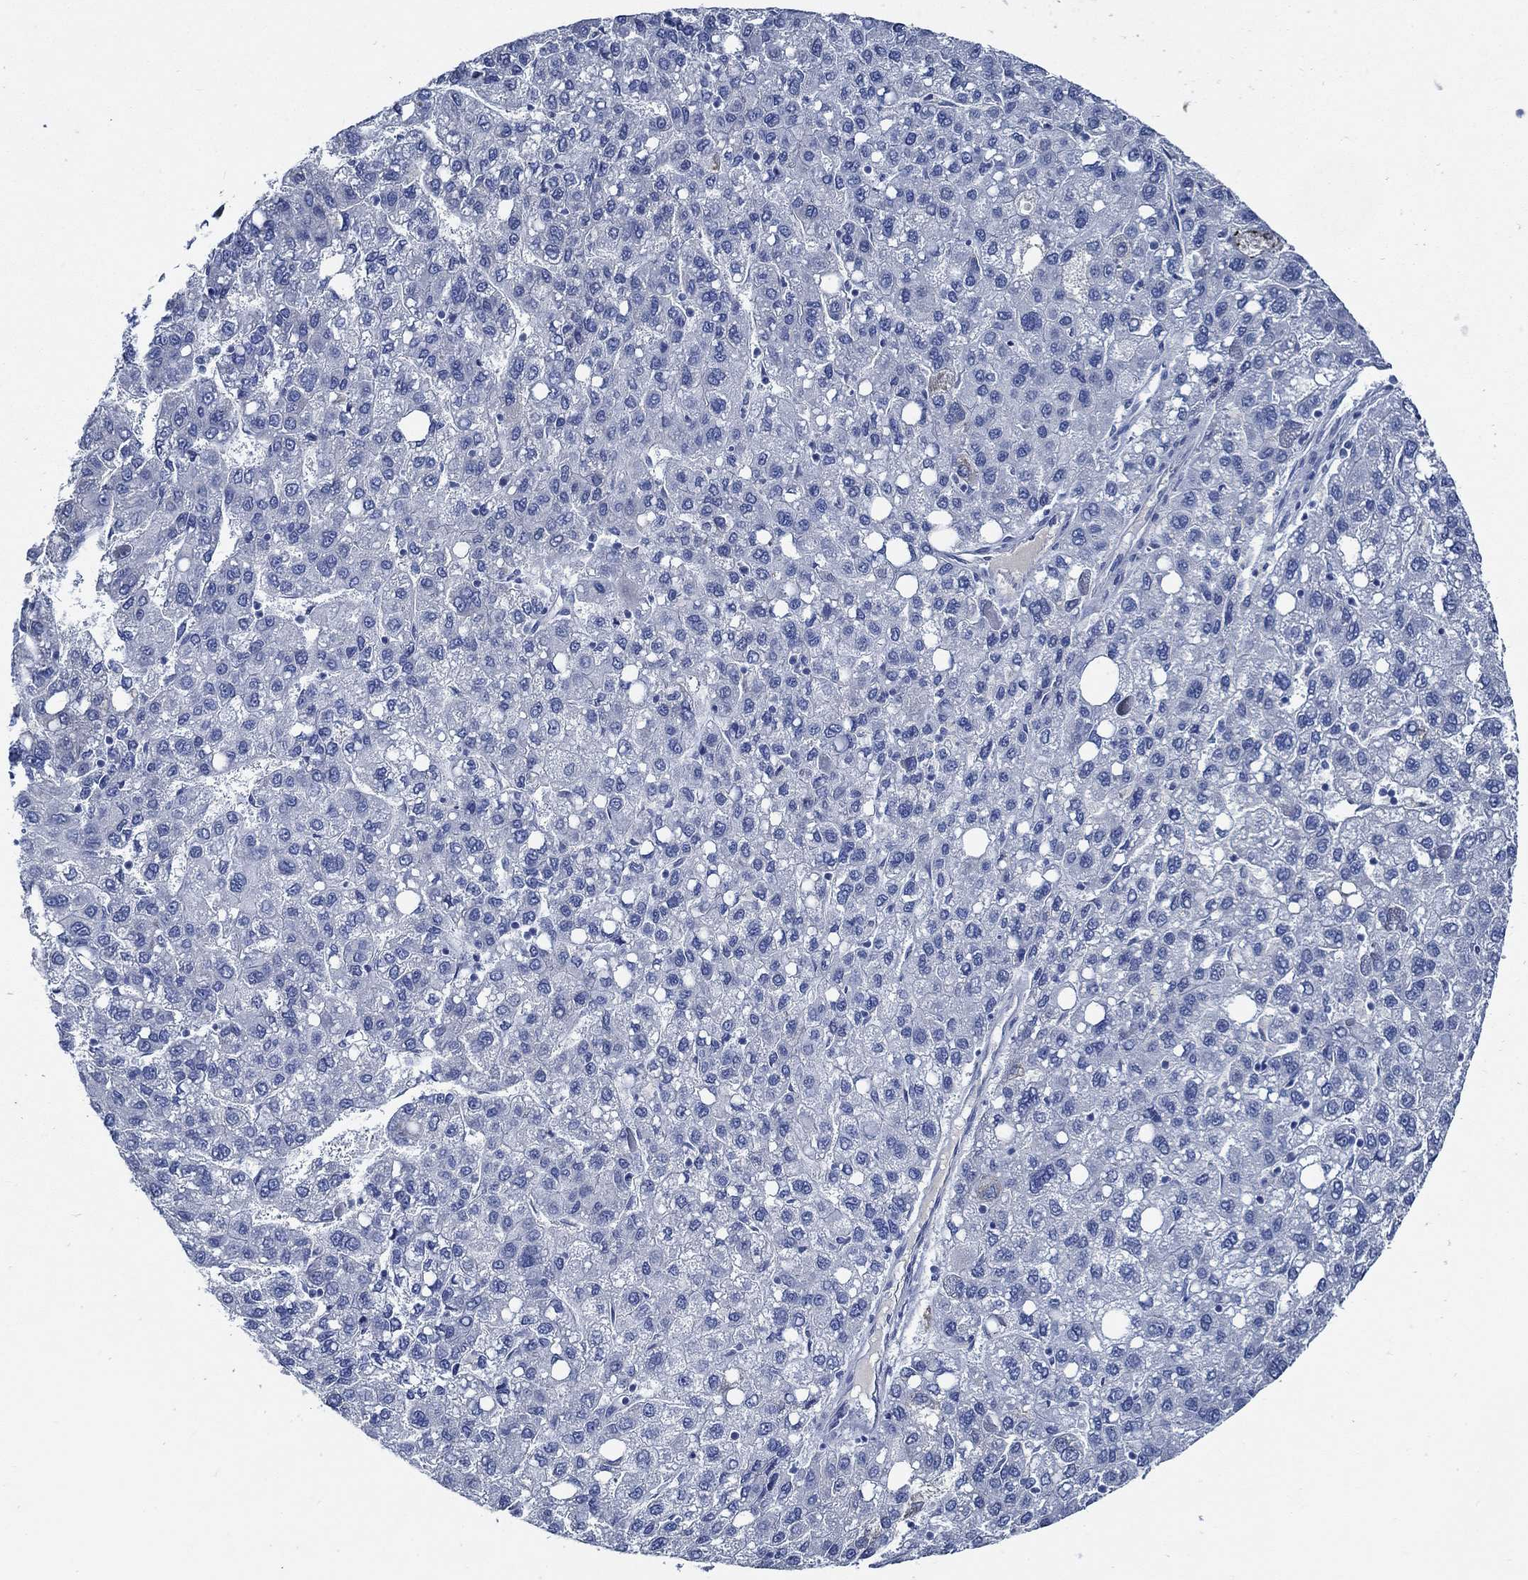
{"staining": {"intensity": "strong", "quantity": "<25%", "location": "cytoplasmic/membranous"}, "tissue": "liver cancer", "cell_type": "Tumor cells", "image_type": "cancer", "snomed": [{"axis": "morphology", "description": "Carcinoma, Hepatocellular, NOS"}, {"axis": "topography", "description": "Liver"}], "caption": "Immunohistochemistry of human liver cancer (hepatocellular carcinoma) demonstrates medium levels of strong cytoplasmic/membranous positivity in about <25% of tumor cells.", "gene": "HECW2", "patient": {"sex": "female", "age": 82}}